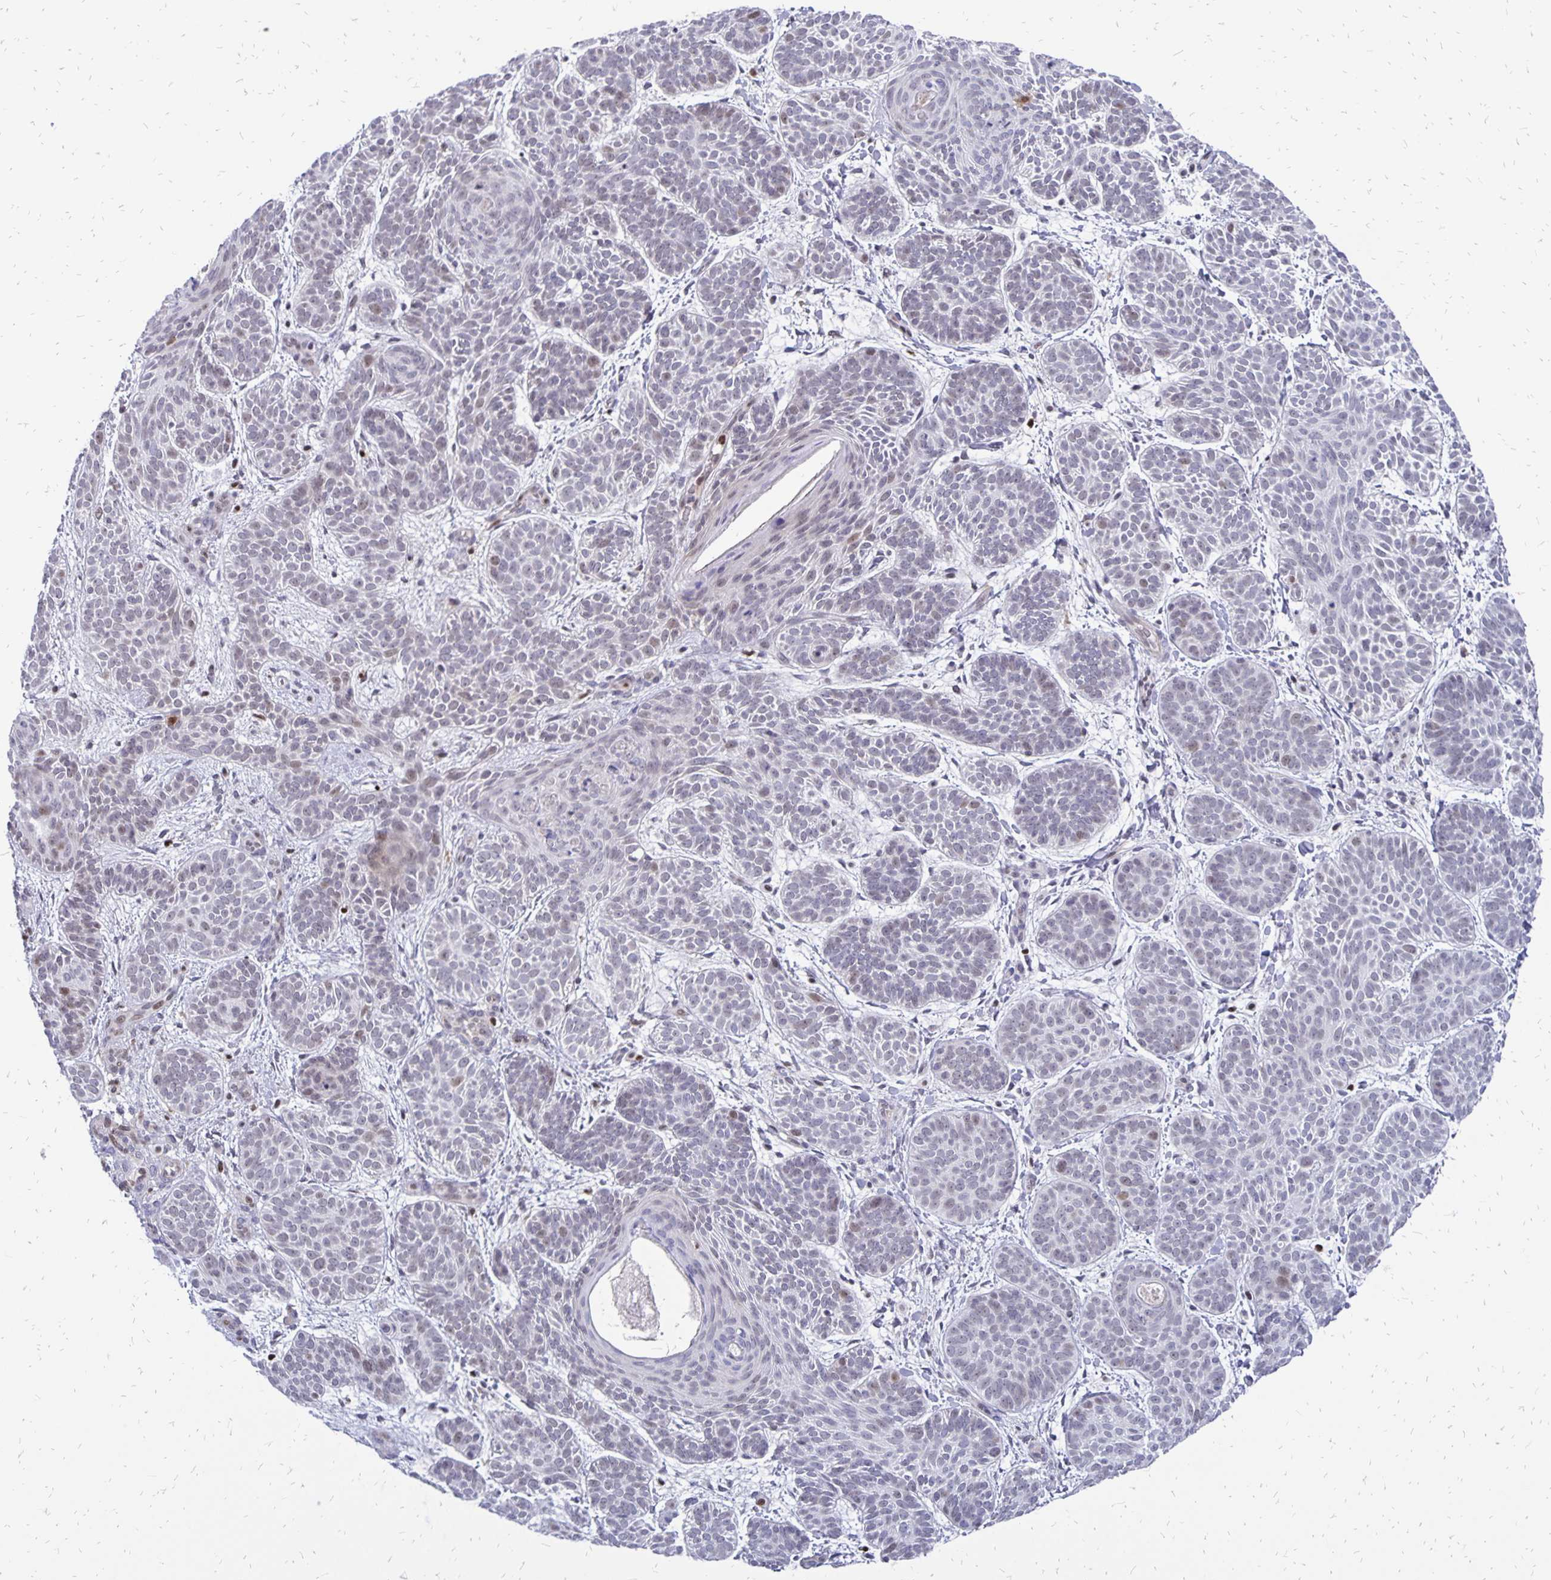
{"staining": {"intensity": "weak", "quantity": "<25%", "location": "nuclear"}, "tissue": "skin cancer", "cell_type": "Tumor cells", "image_type": "cancer", "snomed": [{"axis": "morphology", "description": "Basal cell carcinoma"}, {"axis": "topography", "description": "Skin"}], "caption": "Tumor cells show no significant protein positivity in skin cancer (basal cell carcinoma).", "gene": "DCK", "patient": {"sex": "female", "age": 82}}